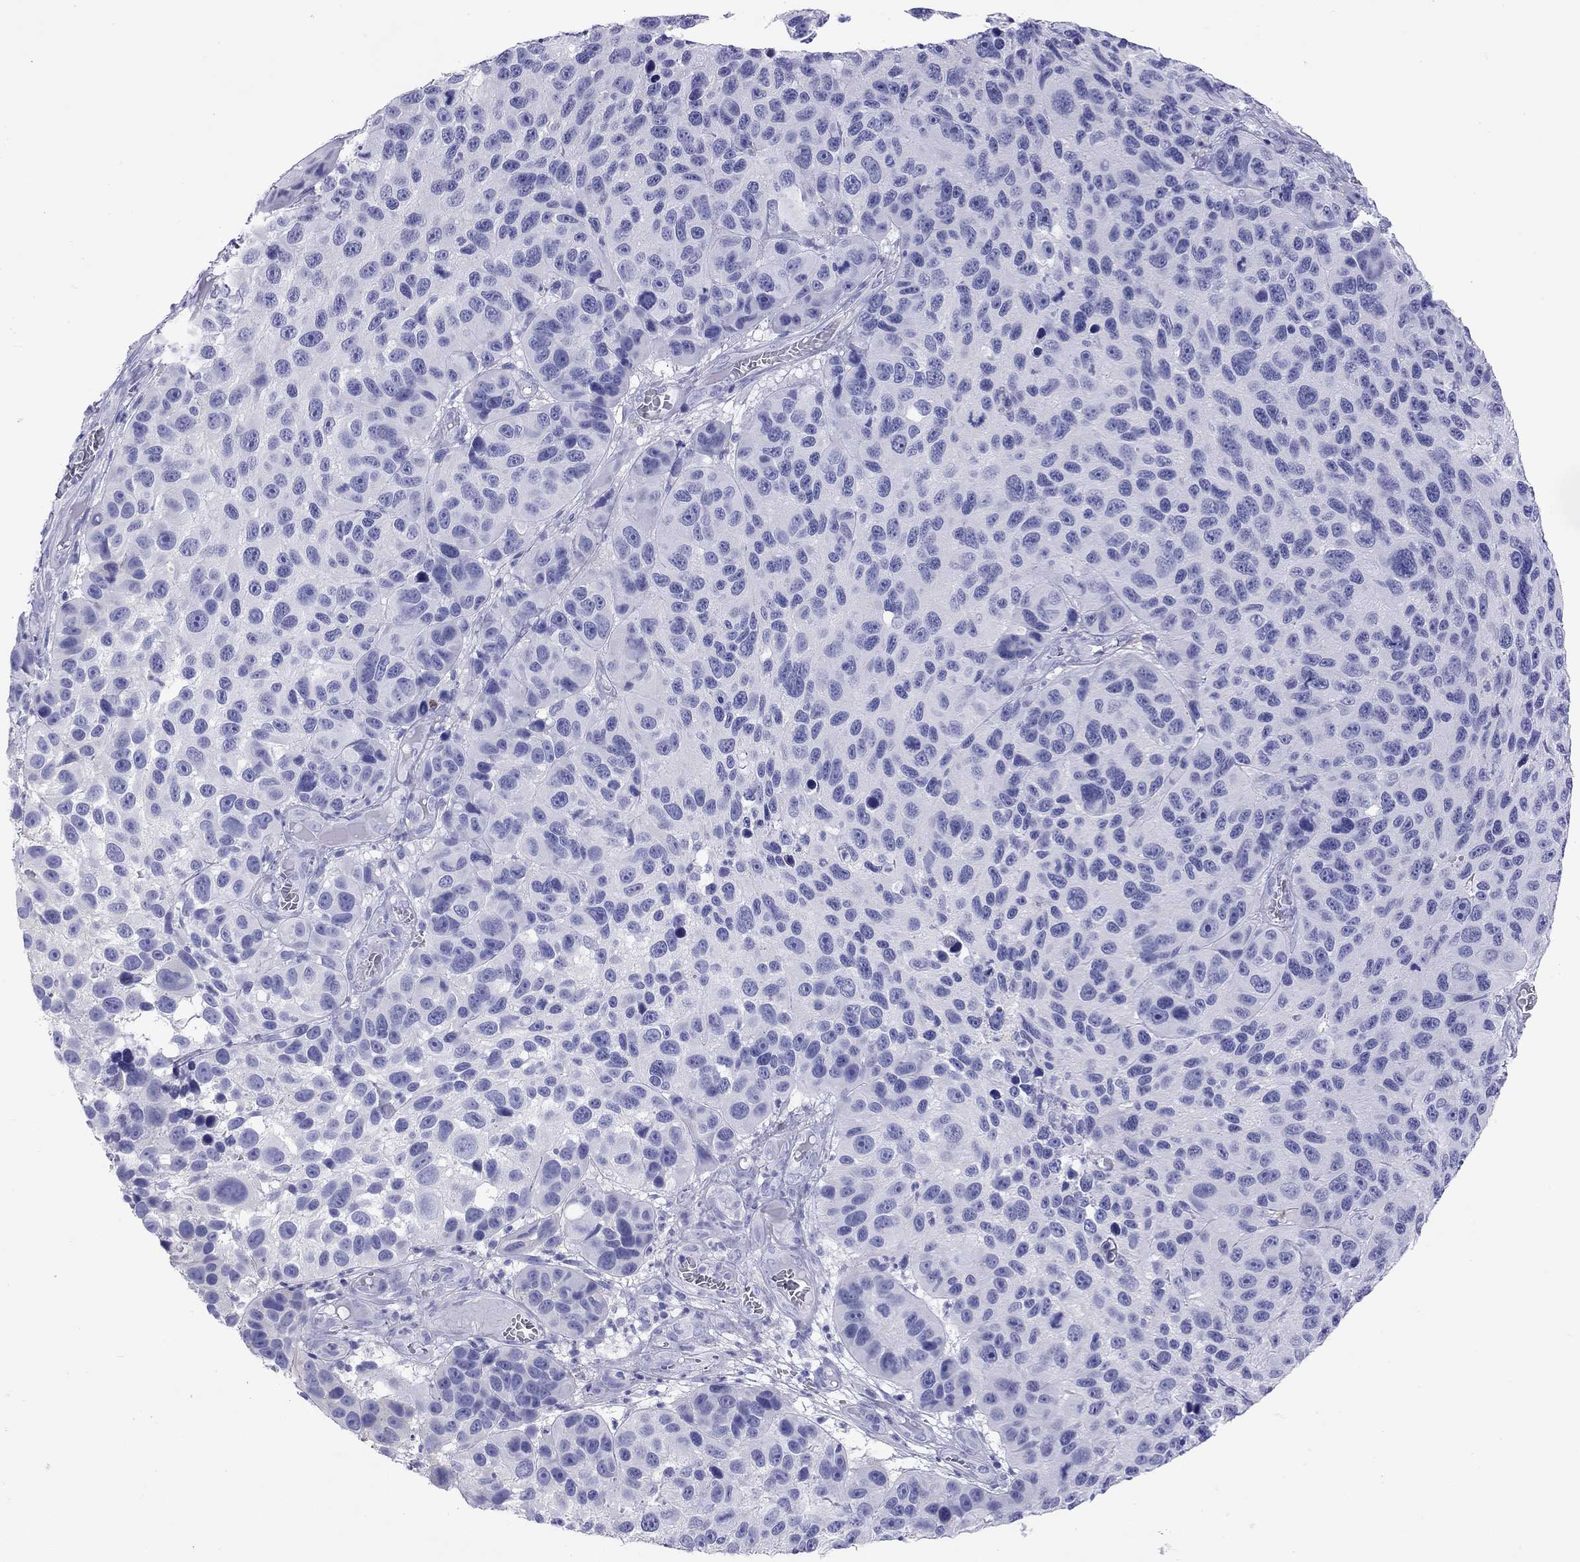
{"staining": {"intensity": "negative", "quantity": "none", "location": "none"}, "tissue": "melanoma", "cell_type": "Tumor cells", "image_type": "cancer", "snomed": [{"axis": "morphology", "description": "Malignant melanoma, NOS"}, {"axis": "topography", "description": "Skin"}], "caption": "Malignant melanoma was stained to show a protein in brown. There is no significant positivity in tumor cells.", "gene": "HLA-DQB2", "patient": {"sex": "male", "age": 53}}